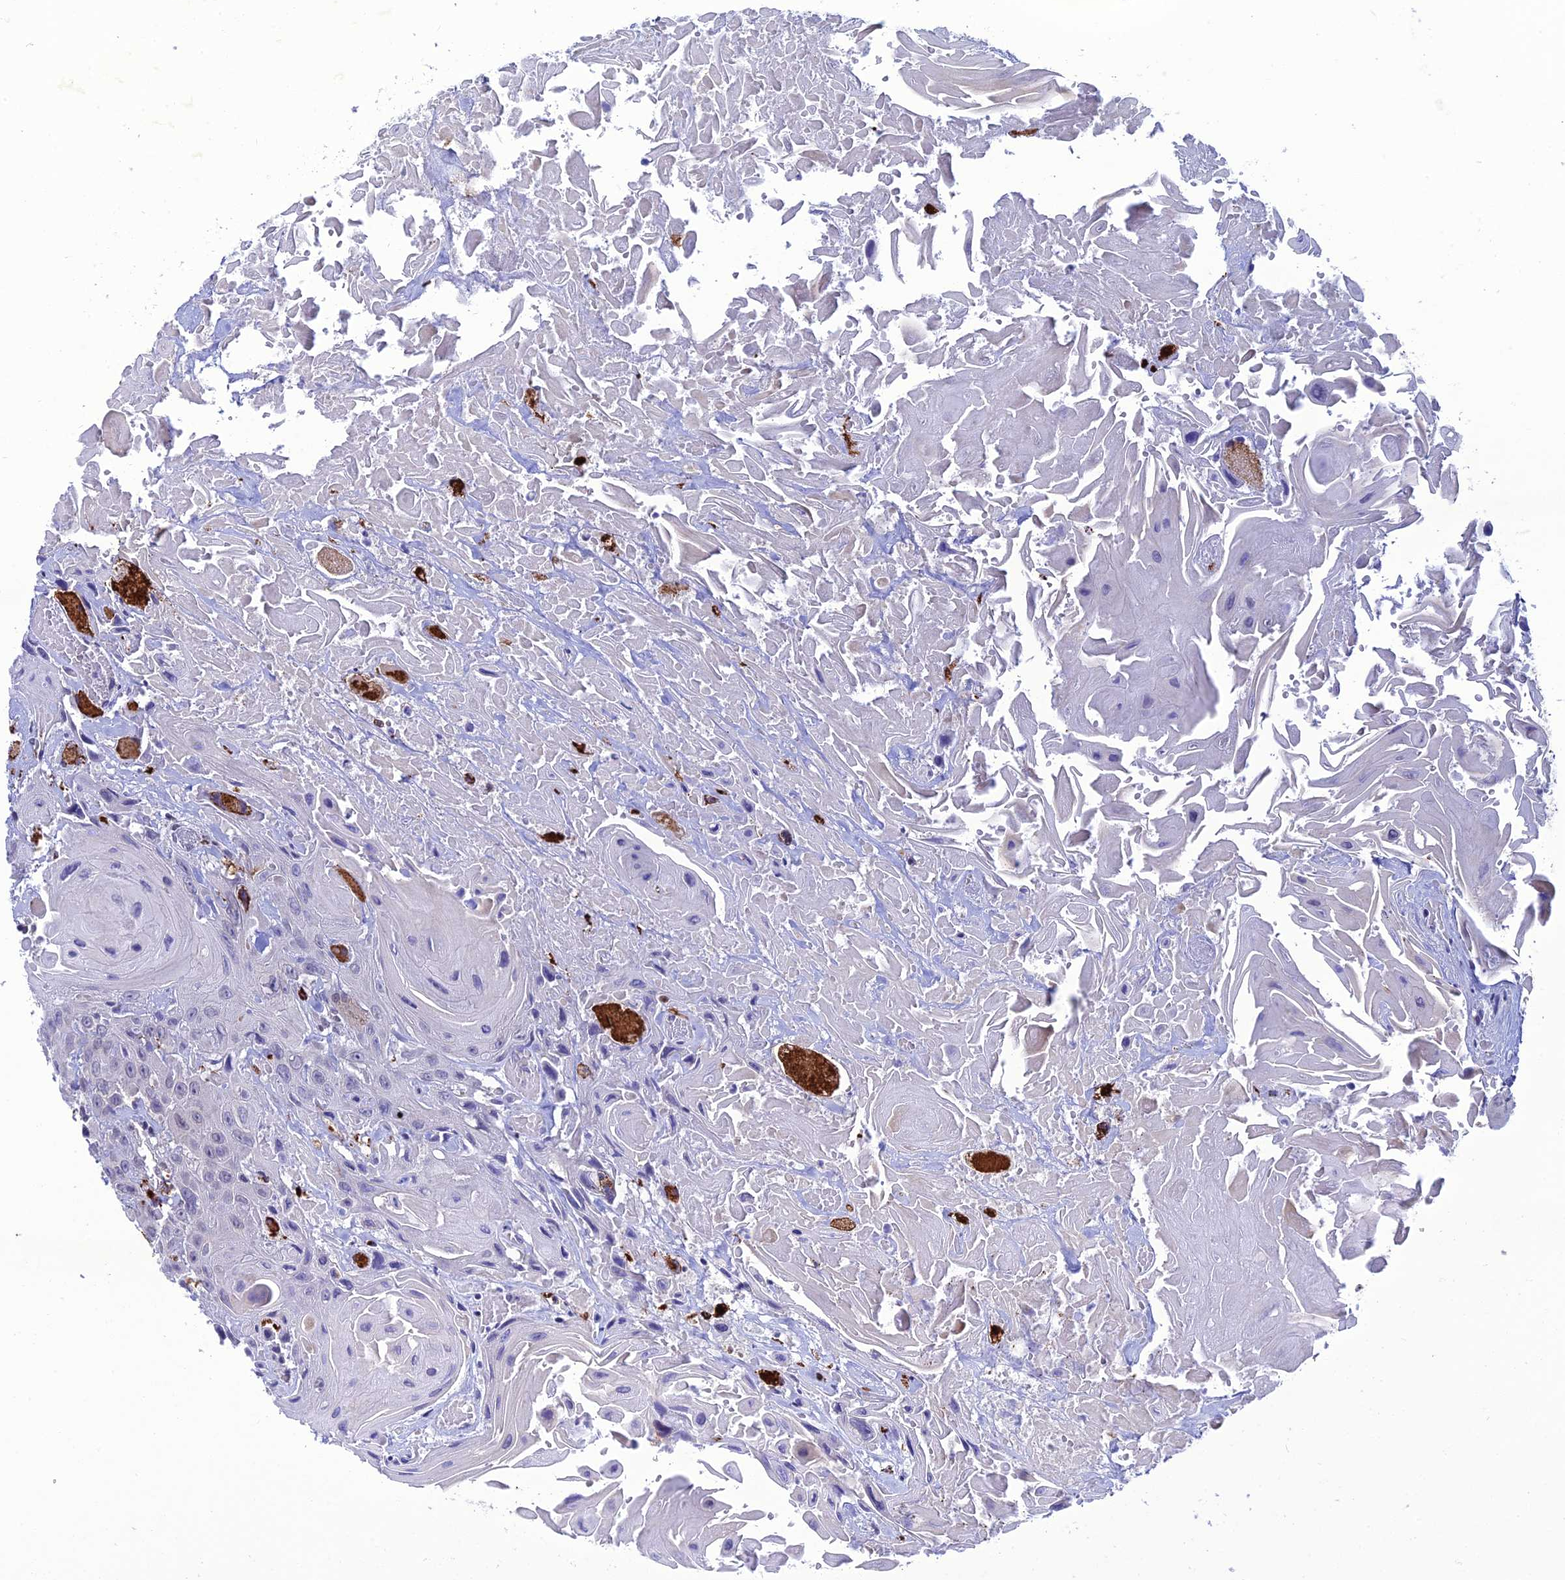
{"staining": {"intensity": "negative", "quantity": "none", "location": "none"}, "tissue": "head and neck cancer", "cell_type": "Tumor cells", "image_type": "cancer", "snomed": [{"axis": "morphology", "description": "Squamous cell carcinoma, NOS"}, {"axis": "topography", "description": "Head-Neck"}], "caption": "High power microscopy micrograph of an immunohistochemistry (IHC) histopathology image of squamous cell carcinoma (head and neck), revealing no significant staining in tumor cells.", "gene": "HIC1", "patient": {"sex": "male", "age": 81}}